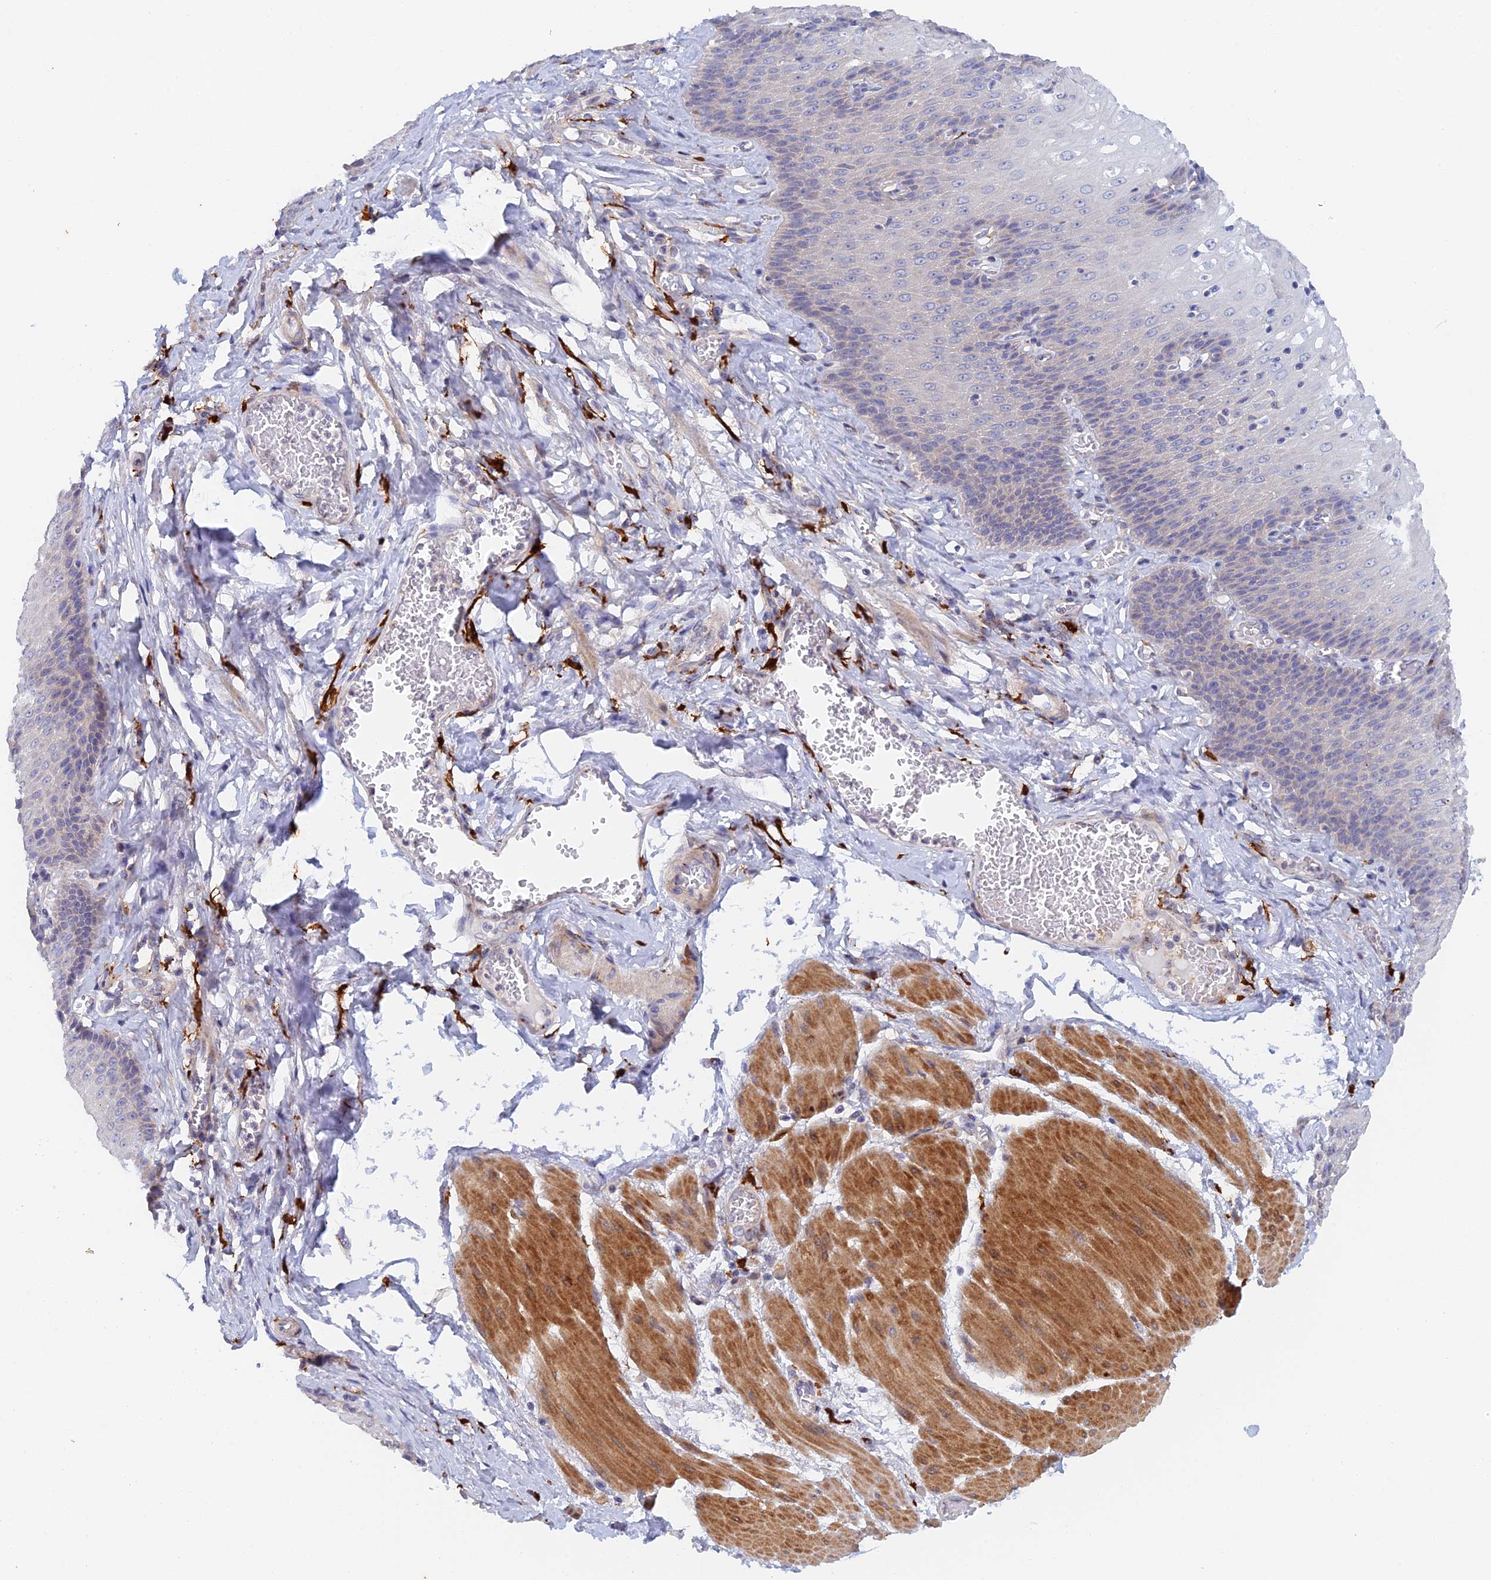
{"staining": {"intensity": "negative", "quantity": "none", "location": "none"}, "tissue": "esophagus", "cell_type": "Squamous epithelial cells", "image_type": "normal", "snomed": [{"axis": "morphology", "description": "Normal tissue, NOS"}, {"axis": "topography", "description": "Esophagus"}], "caption": "Immunohistochemistry (IHC) of benign human esophagus demonstrates no positivity in squamous epithelial cells. (DAB (3,3'-diaminobenzidine) immunohistochemistry, high magnification).", "gene": "SLC24A3", "patient": {"sex": "male", "age": 60}}